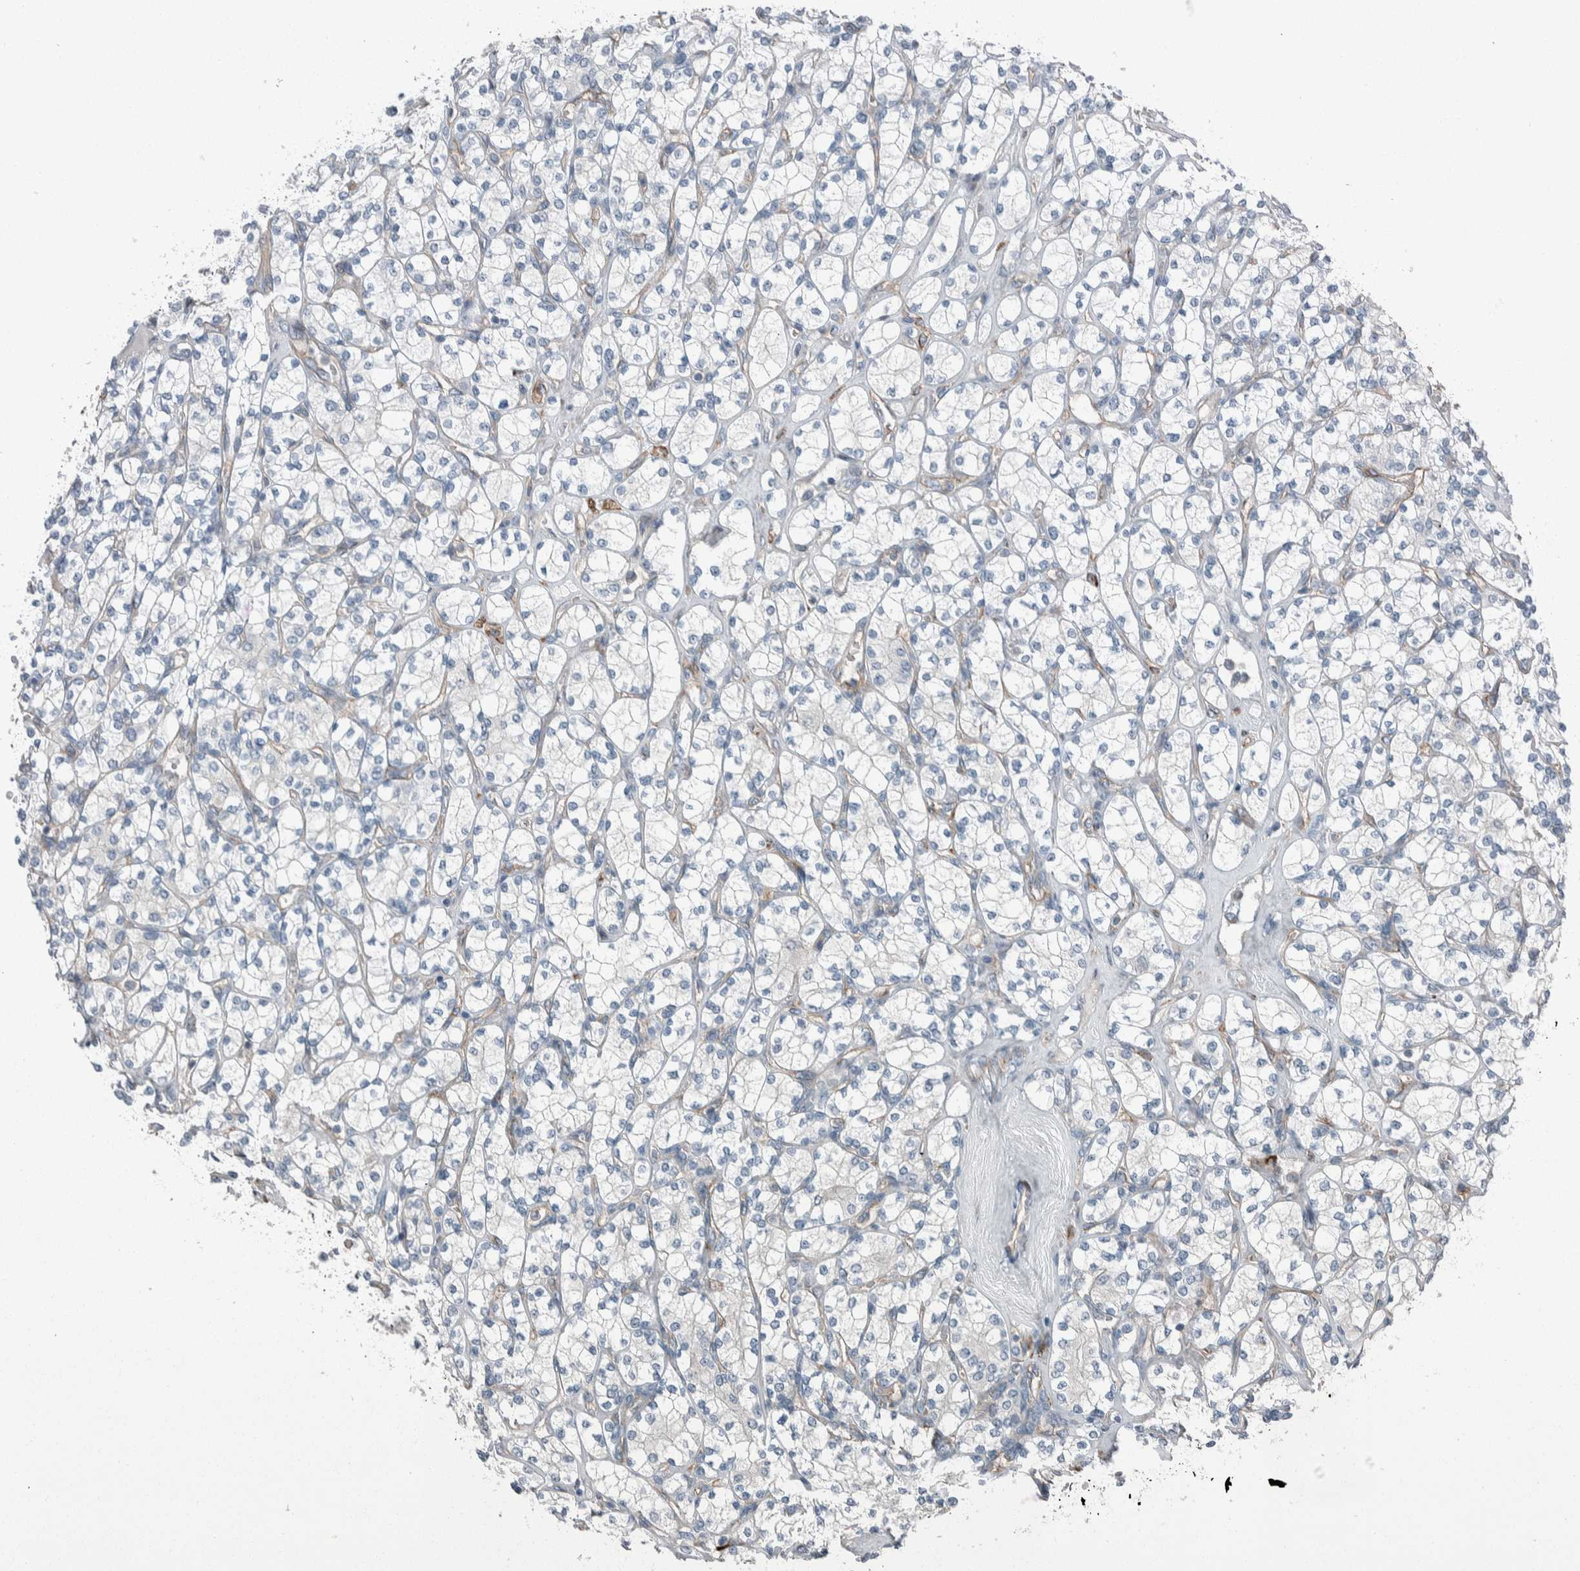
{"staining": {"intensity": "negative", "quantity": "none", "location": "none"}, "tissue": "renal cancer", "cell_type": "Tumor cells", "image_type": "cancer", "snomed": [{"axis": "morphology", "description": "Adenocarcinoma, NOS"}, {"axis": "topography", "description": "Kidney"}], "caption": "High power microscopy image of an IHC image of renal adenocarcinoma, revealing no significant positivity in tumor cells.", "gene": "USP25", "patient": {"sex": "male", "age": 77}}